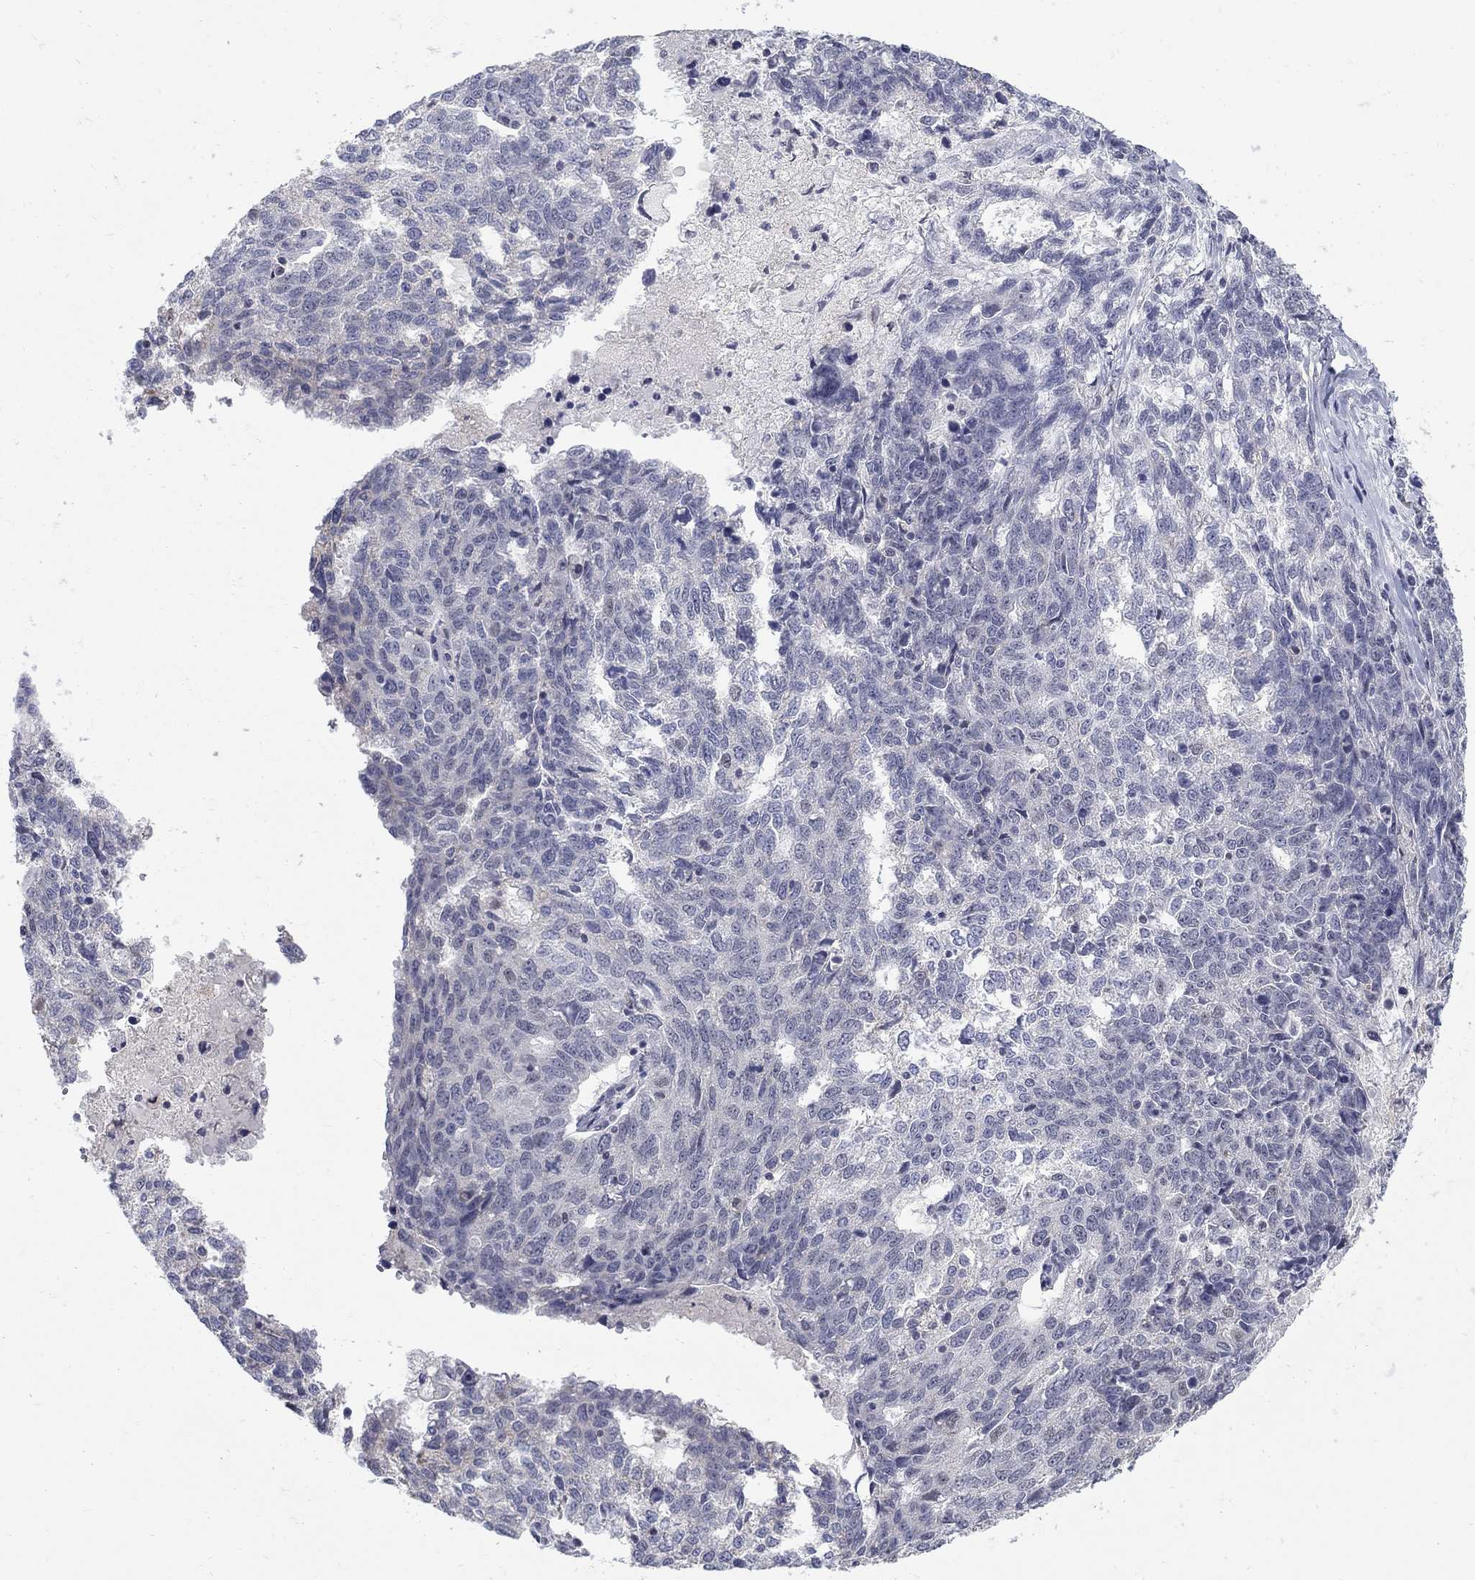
{"staining": {"intensity": "negative", "quantity": "none", "location": "none"}, "tissue": "ovarian cancer", "cell_type": "Tumor cells", "image_type": "cancer", "snomed": [{"axis": "morphology", "description": "Cystadenocarcinoma, serous, NOS"}, {"axis": "topography", "description": "Ovary"}], "caption": "An image of human serous cystadenocarcinoma (ovarian) is negative for staining in tumor cells.", "gene": "GCFC2", "patient": {"sex": "female", "age": 71}}